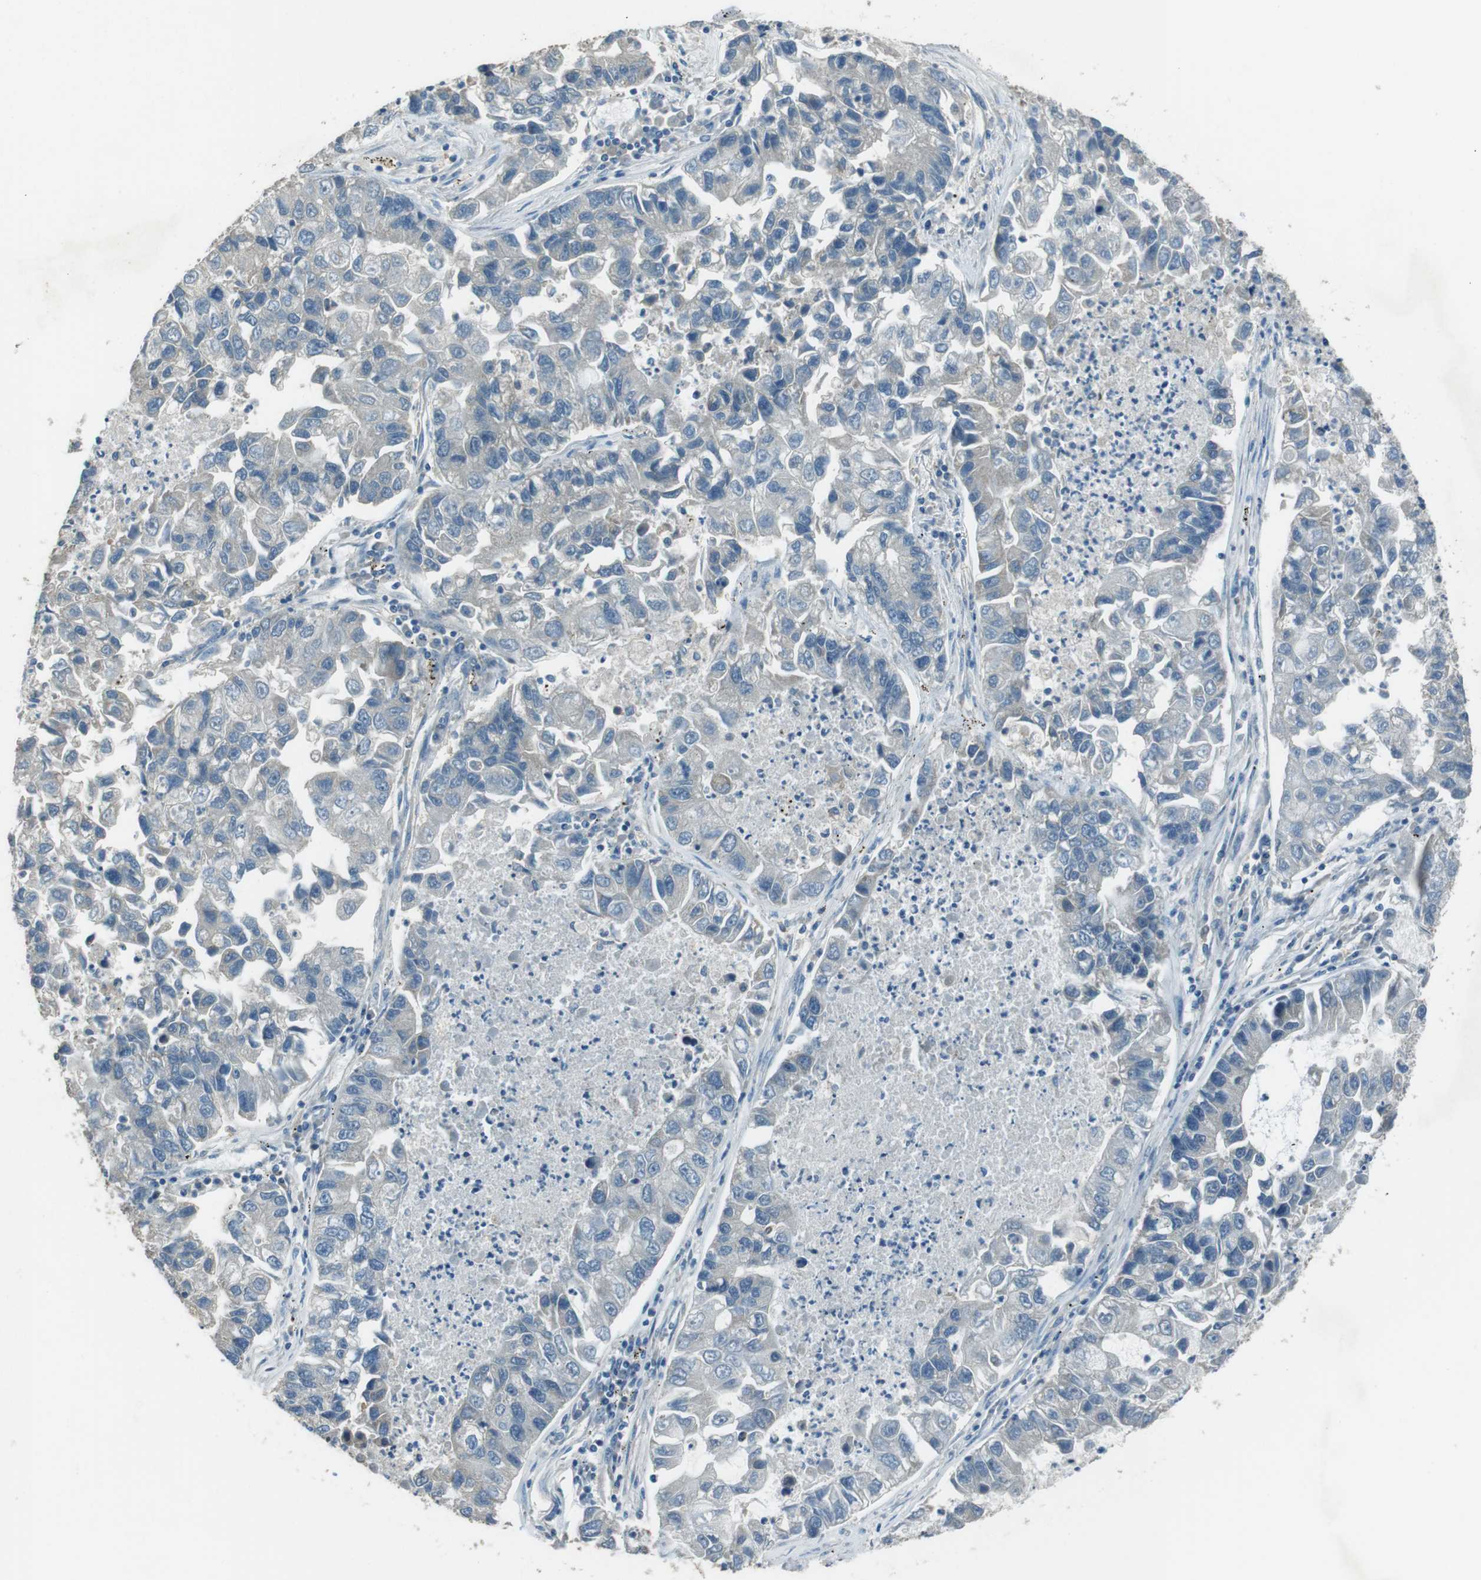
{"staining": {"intensity": "negative", "quantity": "none", "location": "none"}, "tissue": "lung cancer", "cell_type": "Tumor cells", "image_type": "cancer", "snomed": [{"axis": "morphology", "description": "Adenocarcinoma, NOS"}, {"axis": "topography", "description": "Lung"}], "caption": "Tumor cells are negative for brown protein staining in lung cancer (adenocarcinoma).", "gene": "MFAP3", "patient": {"sex": "female", "age": 51}}